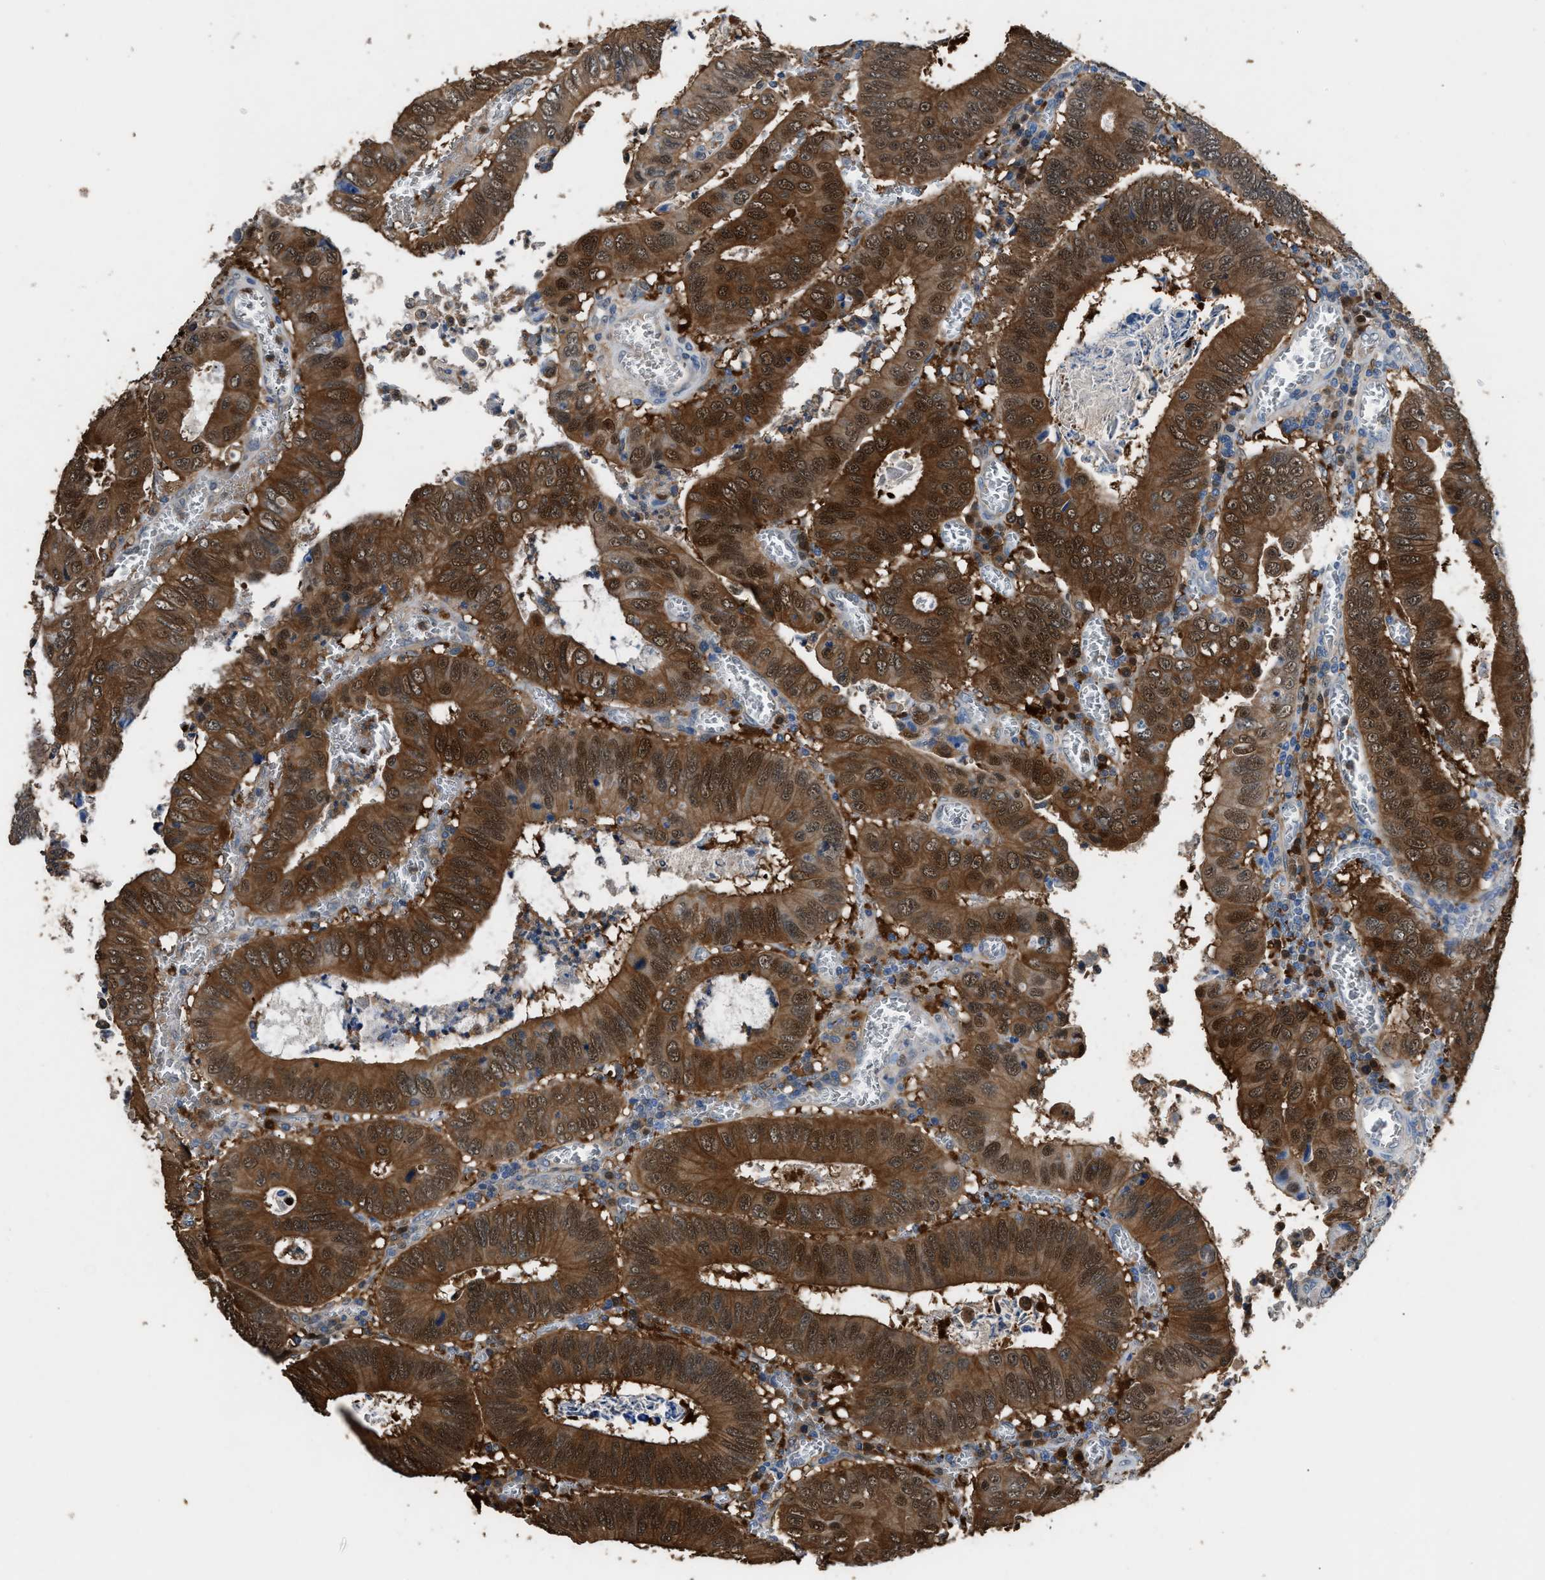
{"staining": {"intensity": "strong", "quantity": ">75%", "location": "cytoplasmic/membranous,nuclear"}, "tissue": "colorectal cancer", "cell_type": "Tumor cells", "image_type": "cancer", "snomed": [{"axis": "morphology", "description": "Inflammation, NOS"}, {"axis": "morphology", "description": "Adenocarcinoma, NOS"}, {"axis": "topography", "description": "Colon"}], "caption": "Protein expression by IHC demonstrates strong cytoplasmic/membranous and nuclear staining in approximately >75% of tumor cells in adenocarcinoma (colorectal). (DAB IHC, brown staining for protein, blue staining for nuclei).", "gene": "GSTP1", "patient": {"sex": "male", "age": 72}}